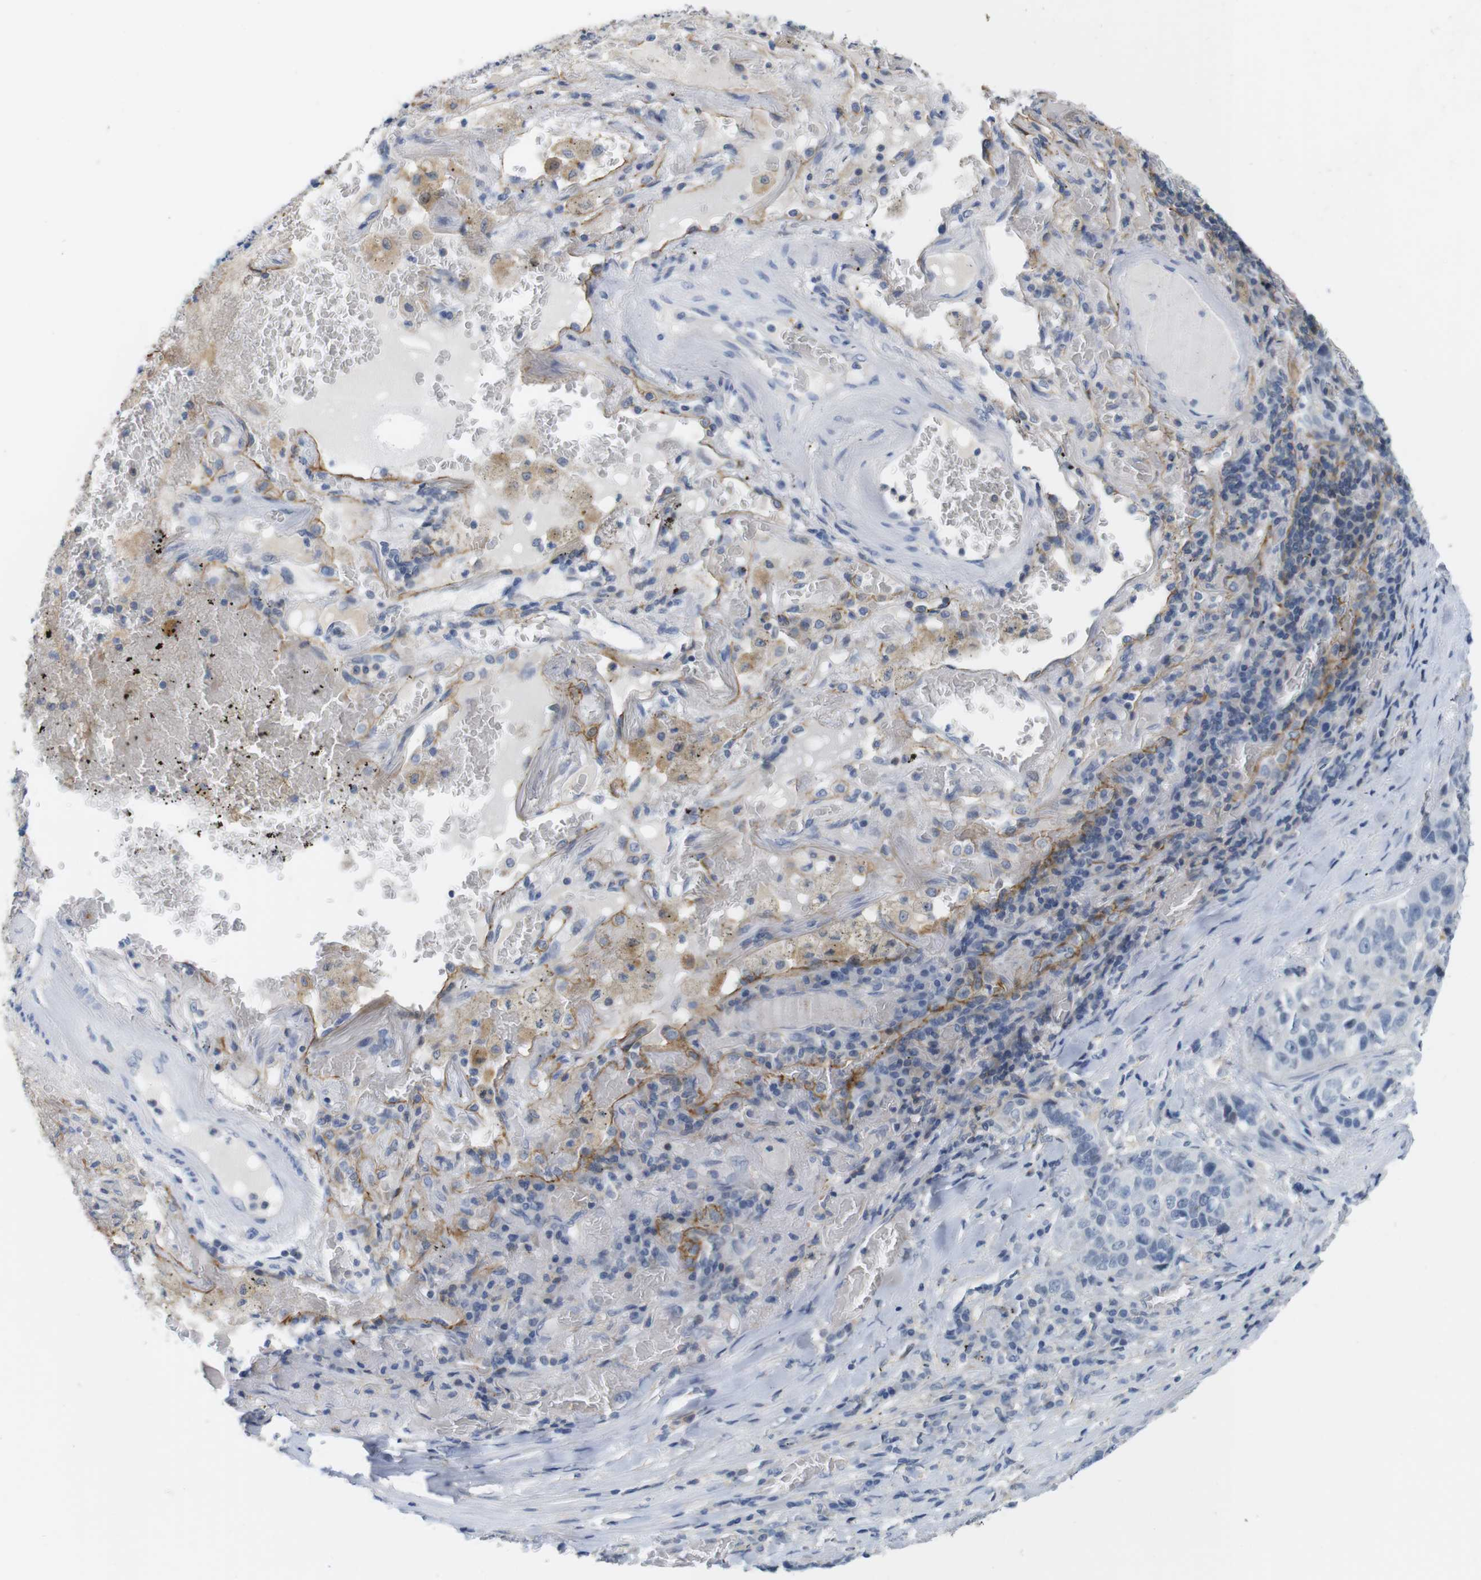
{"staining": {"intensity": "negative", "quantity": "none", "location": "none"}, "tissue": "lung cancer", "cell_type": "Tumor cells", "image_type": "cancer", "snomed": [{"axis": "morphology", "description": "Squamous cell carcinoma, NOS"}, {"axis": "topography", "description": "Lung"}], "caption": "Photomicrograph shows no protein positivity in tumor cells of squamous cell carcinoma (lung) tissue. The staining is performed using DAB brown chromogen with nuclei counter-stained in using hematoxylin.", "gene": "OTOF", "patient": {"sex": "male", "age": 57}}